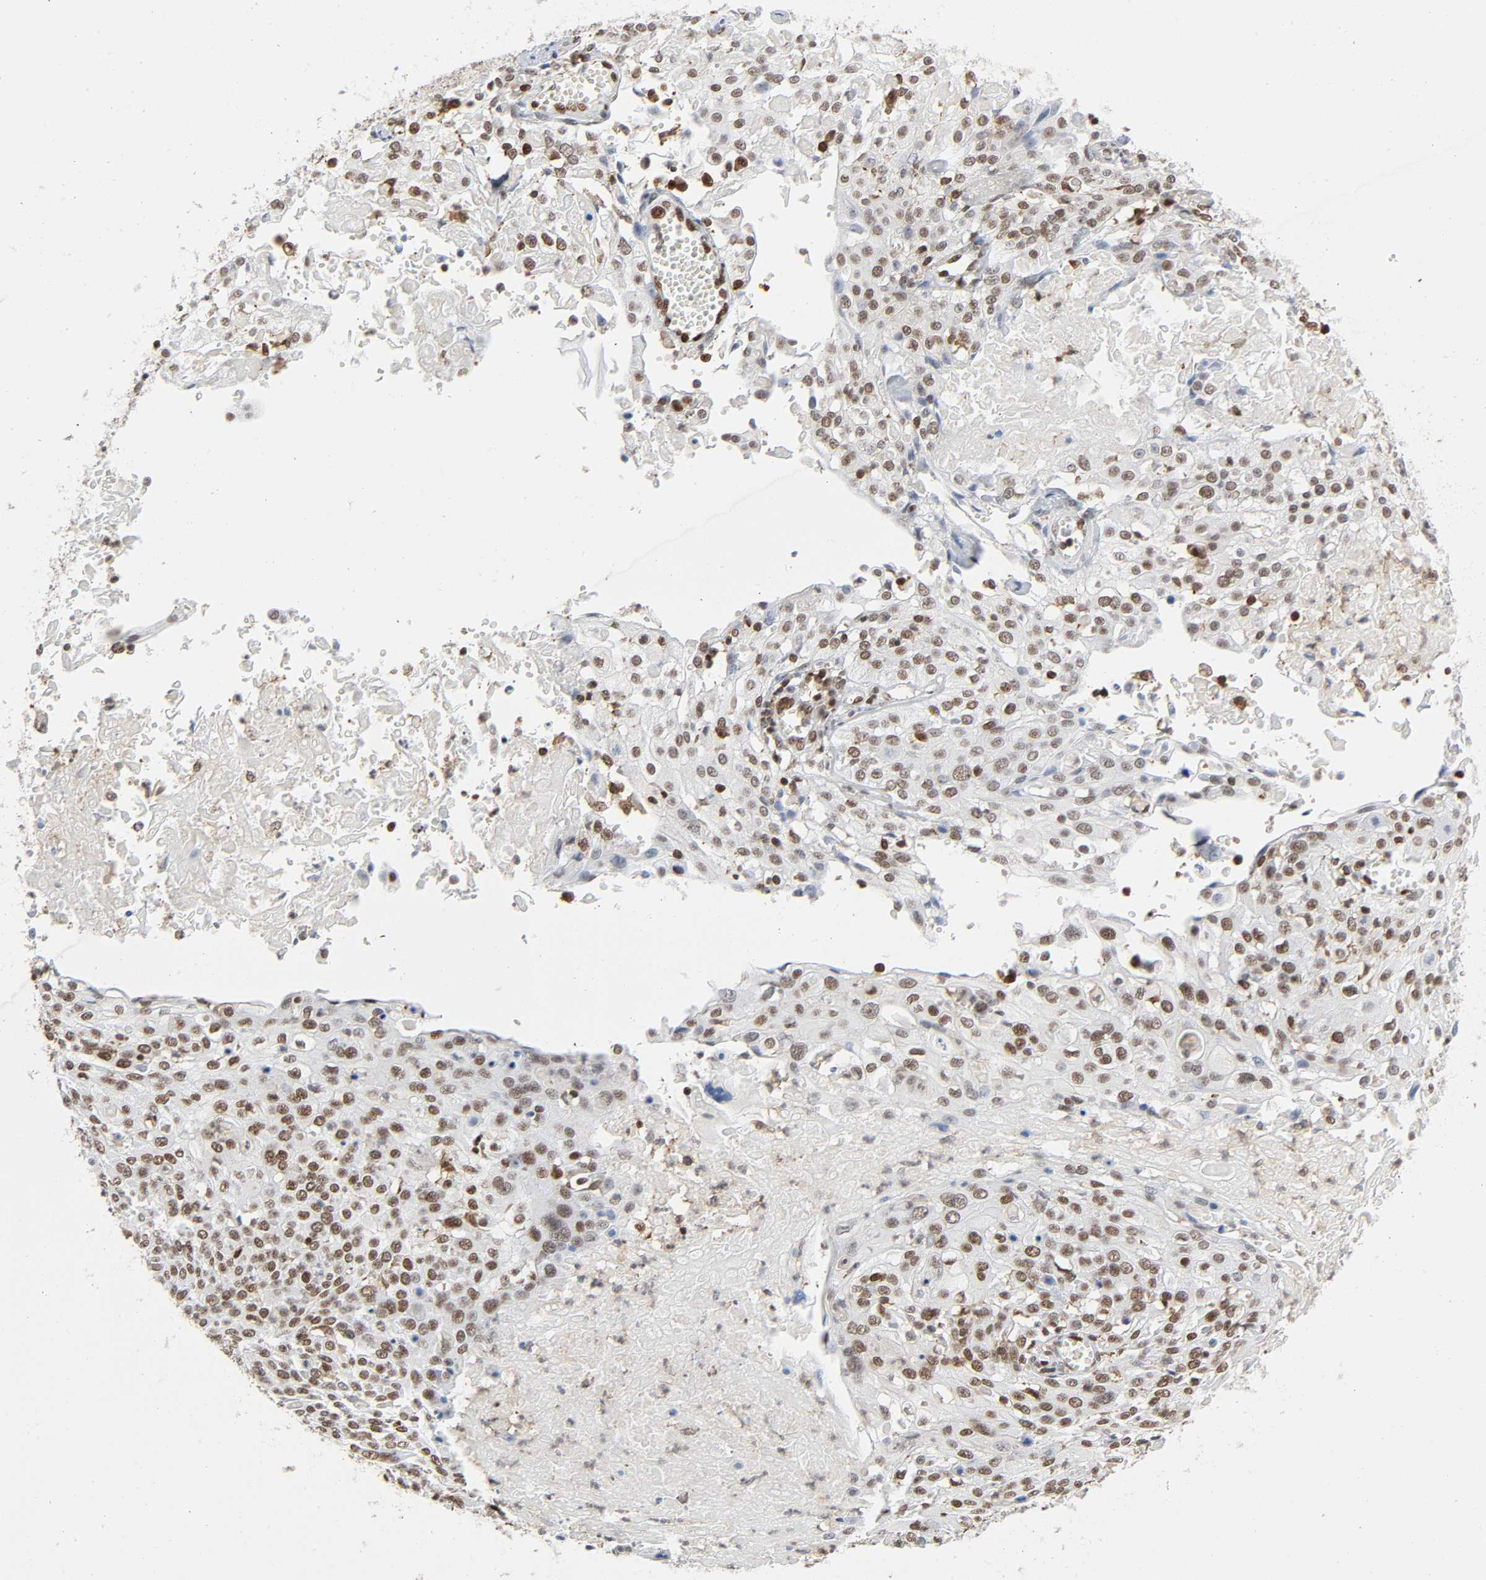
{"staining": {"intensity": "moderate", "quantity": "25%-75%", "location": "nuclear"}, "tissue": "cervical cancer", "cell_type": "Tumor cells", "image_type": "cancer", "snomed": [{"axis": "morphology", "description": "Squamous cell carcinoma, NOS"}, {"axis": "topography", "description": "Cervix"}], "caption": "An IHC photomicrograph of tumor tissue is shown. Protein staining in brown highlights moderate nuclear positivity in cervical squamous cell carcinoma within tumor cells. The protein is shown in brown color, while the nuclei are stained blue.", "gene": "WAS", "patient": {"sex": "female", "age": 39}}